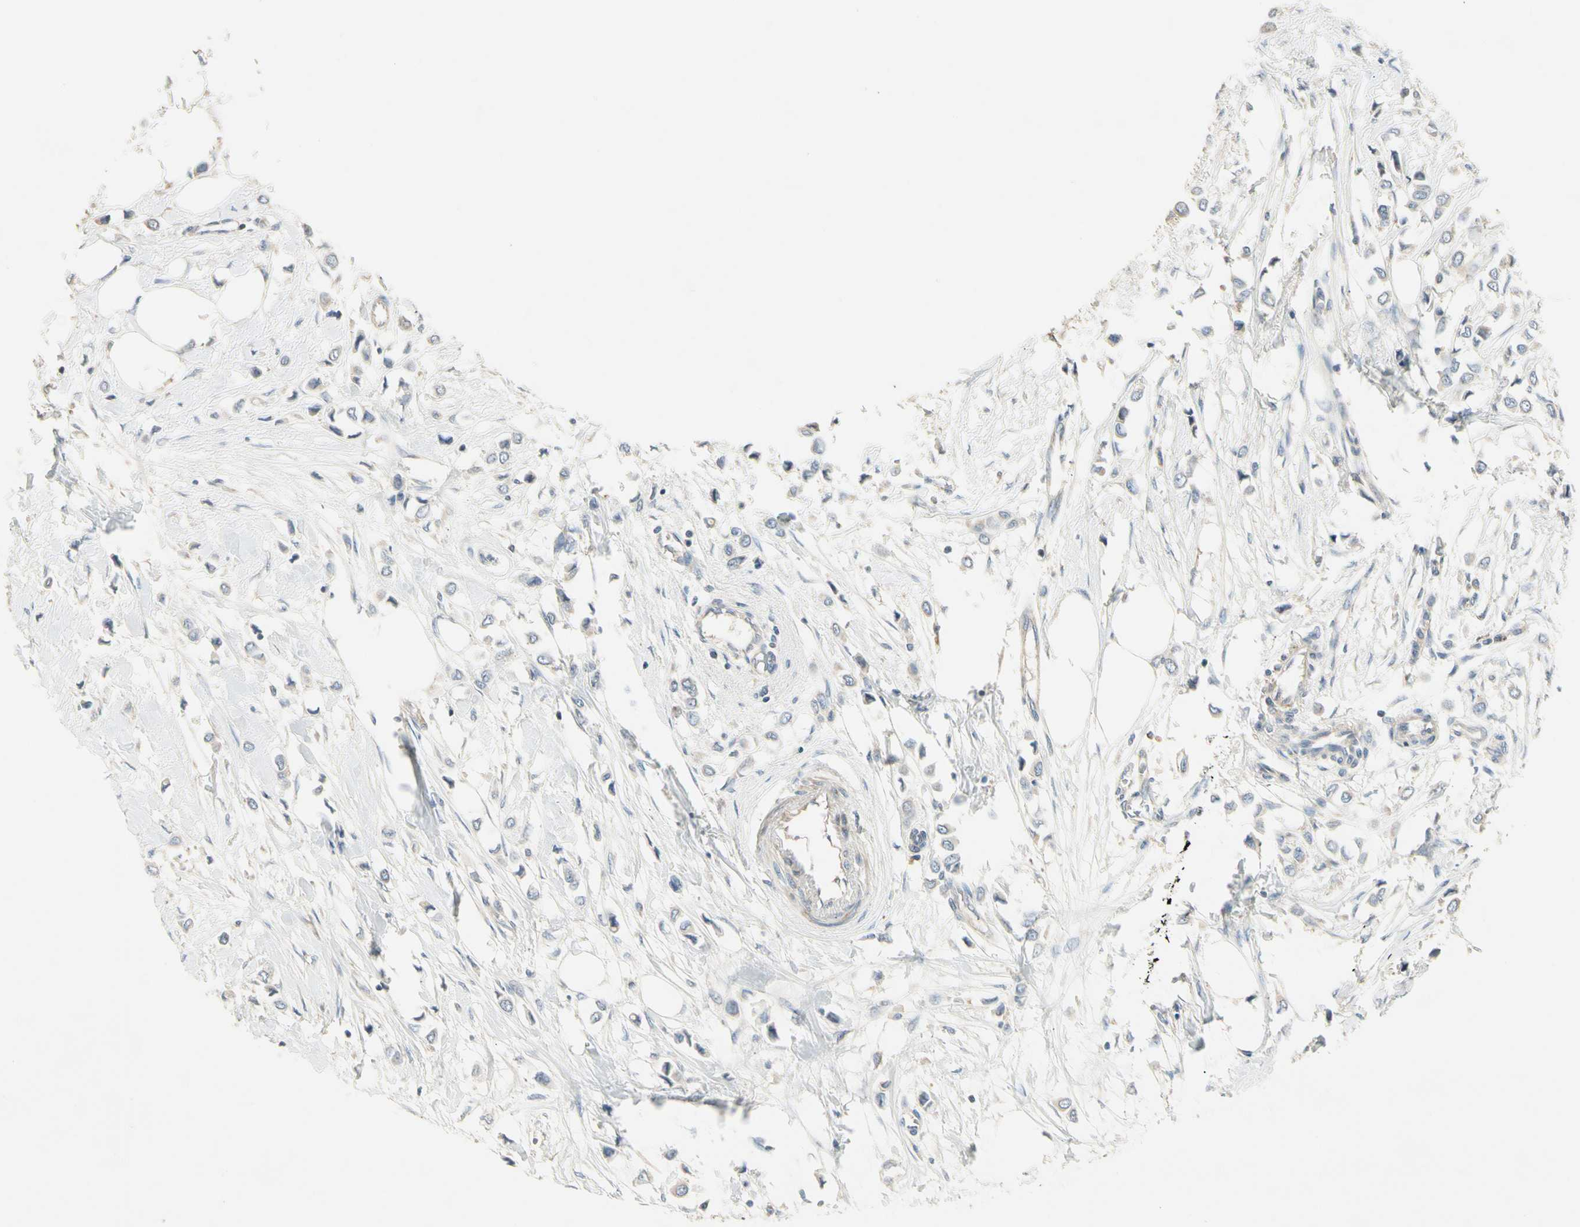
{"staining": {"intensity": "negative", "quantity": "none", "location": "none"}, "tissue": "breast cancer", "cell_type": "Tumor cells", "image_type": "cancer", "snomed": [{"axis": "morphology", "description": "Lobular carcinoma"}, {"axis": "topography", "description": "Breast"}], "caption": "Protein analysis of breast lobular carcinoma reveals no significant positivity in tumor cells.", "gene": "ADGRA3", "patient": {"sex": "female", "age": 51}}